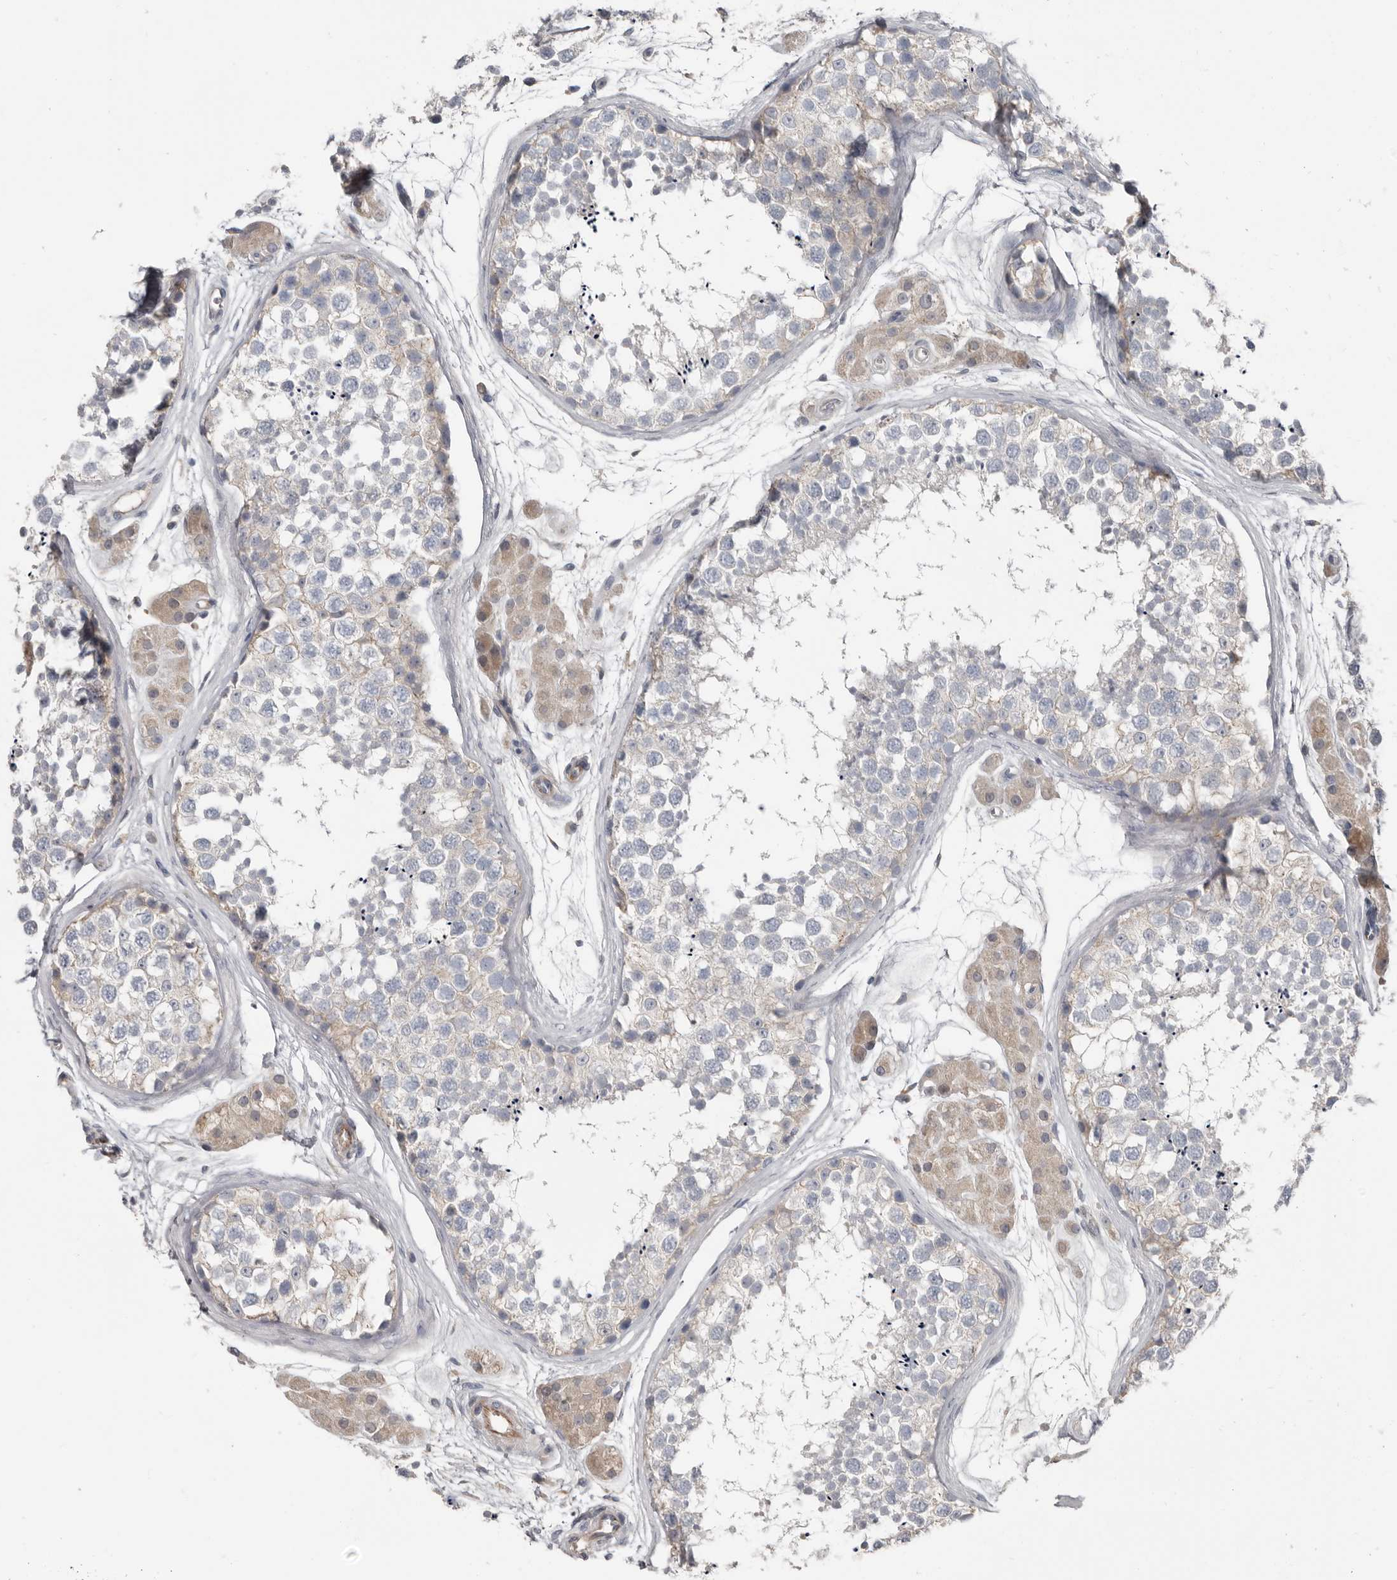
{"staining": {"intensity": "negative", "quantity": "none", "location": "none"}, "tissue": "testis", "cell_type": "Cells in seminiferous ducts", "image_type": "normal", "snomed": [{"axis": "morphology", "description": "Normal tissue, NOS"}, {"axis": "topography", "description": "Testis"}], "caption": "A high-resolution image shows immunohistochemistry staining of unremarkable testis, which reveals no significant positivity in cells in seminiferous ducts.", "gene": "ZNF114", "patient": {"sex": "male", "age": 56}}